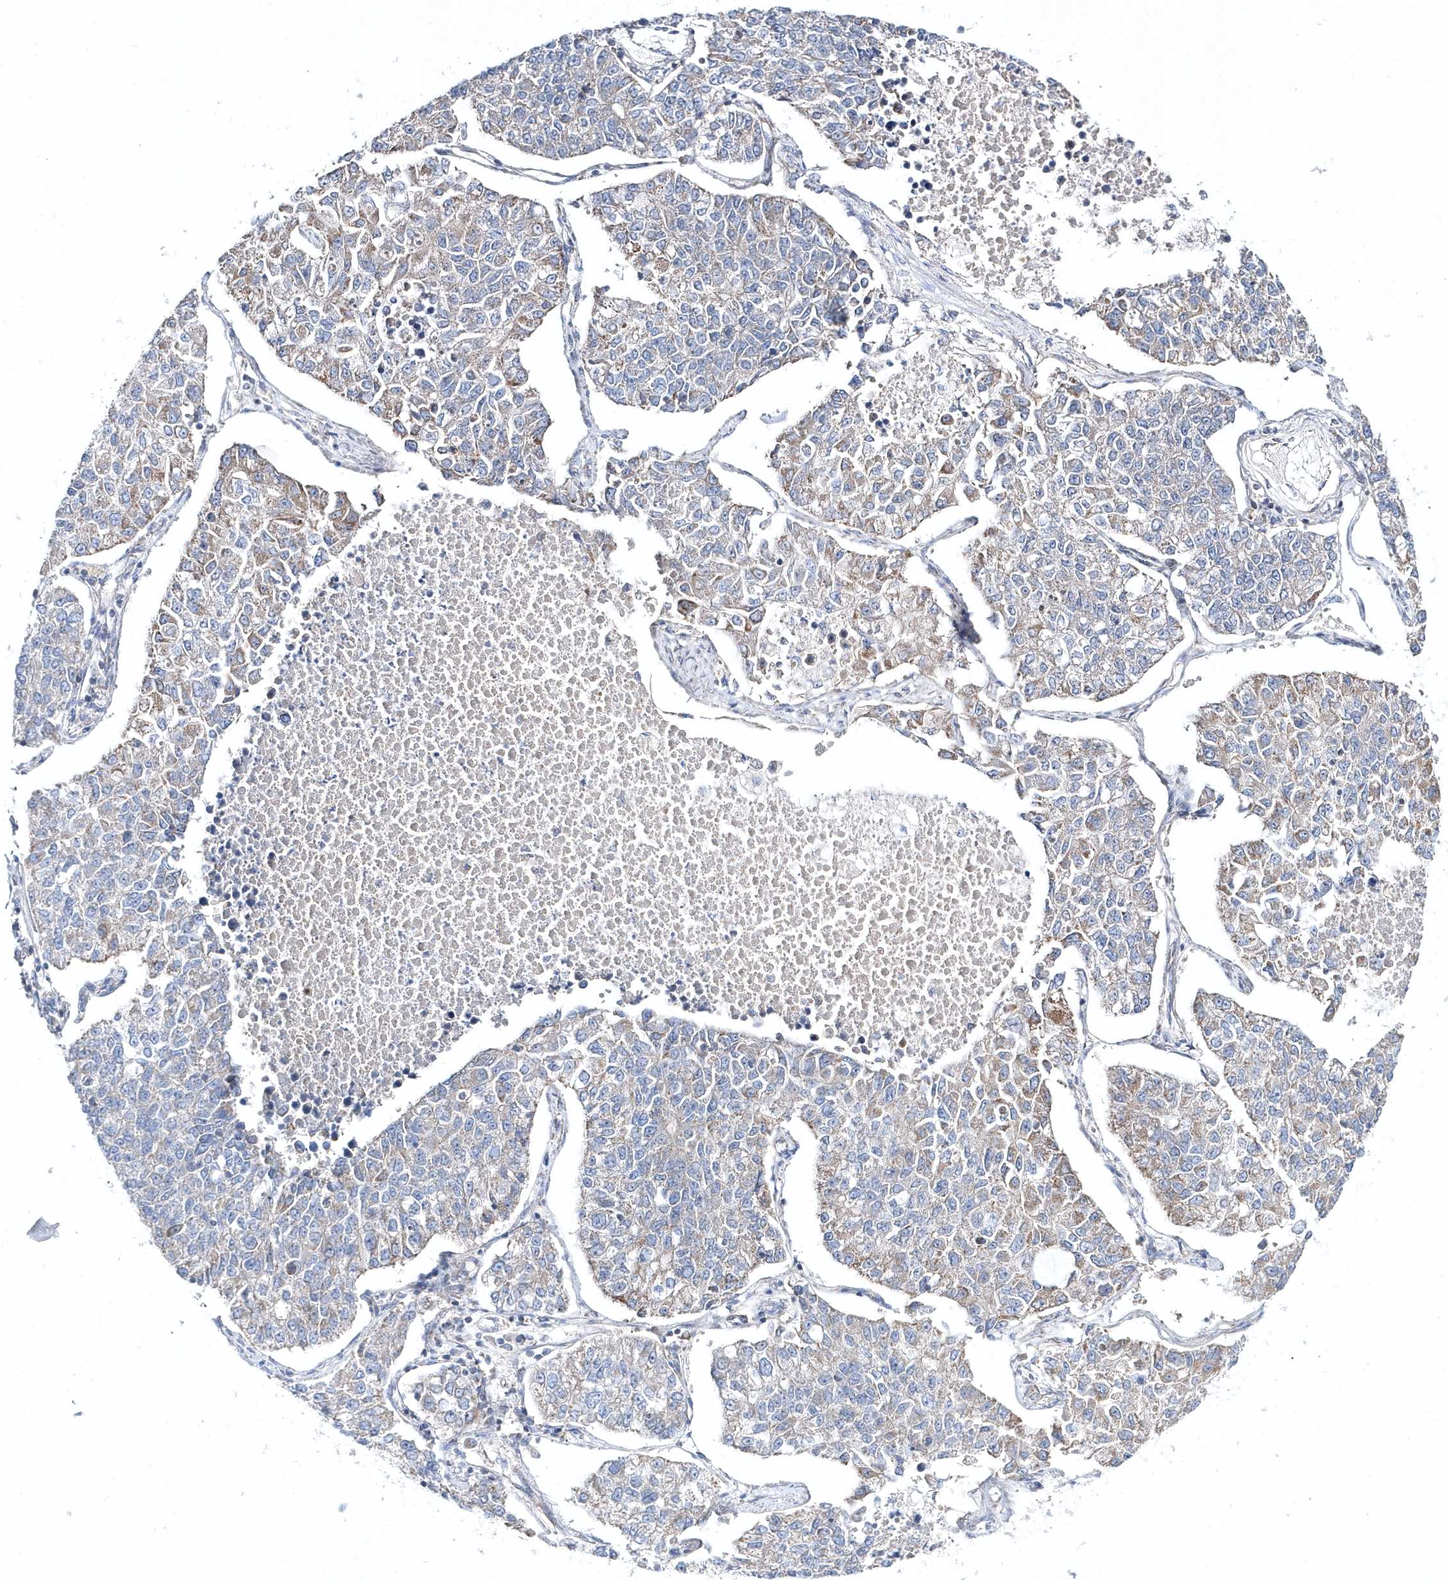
{"staining": {"intensity": "weak", "quantity": "<25%", "location": "cytoplasmic/membranous"}, "tissue": "lung cancer", "cell_type": "Tumor cells", "image_type": "cancer", "snomed": [{"axis": "morphology", "description": "Adenocarcinoma, NOS"}, {"axis": "topography", "description": "Lung"}], "caption": "High magnification brightfield microscopy of lung cancer stained with DAB (brown) and counterstained with hematoxylin (blue): tumor cells show no significant expression.", "gene": "OPA1", "patient": {"sex": "male", "age": 49}}